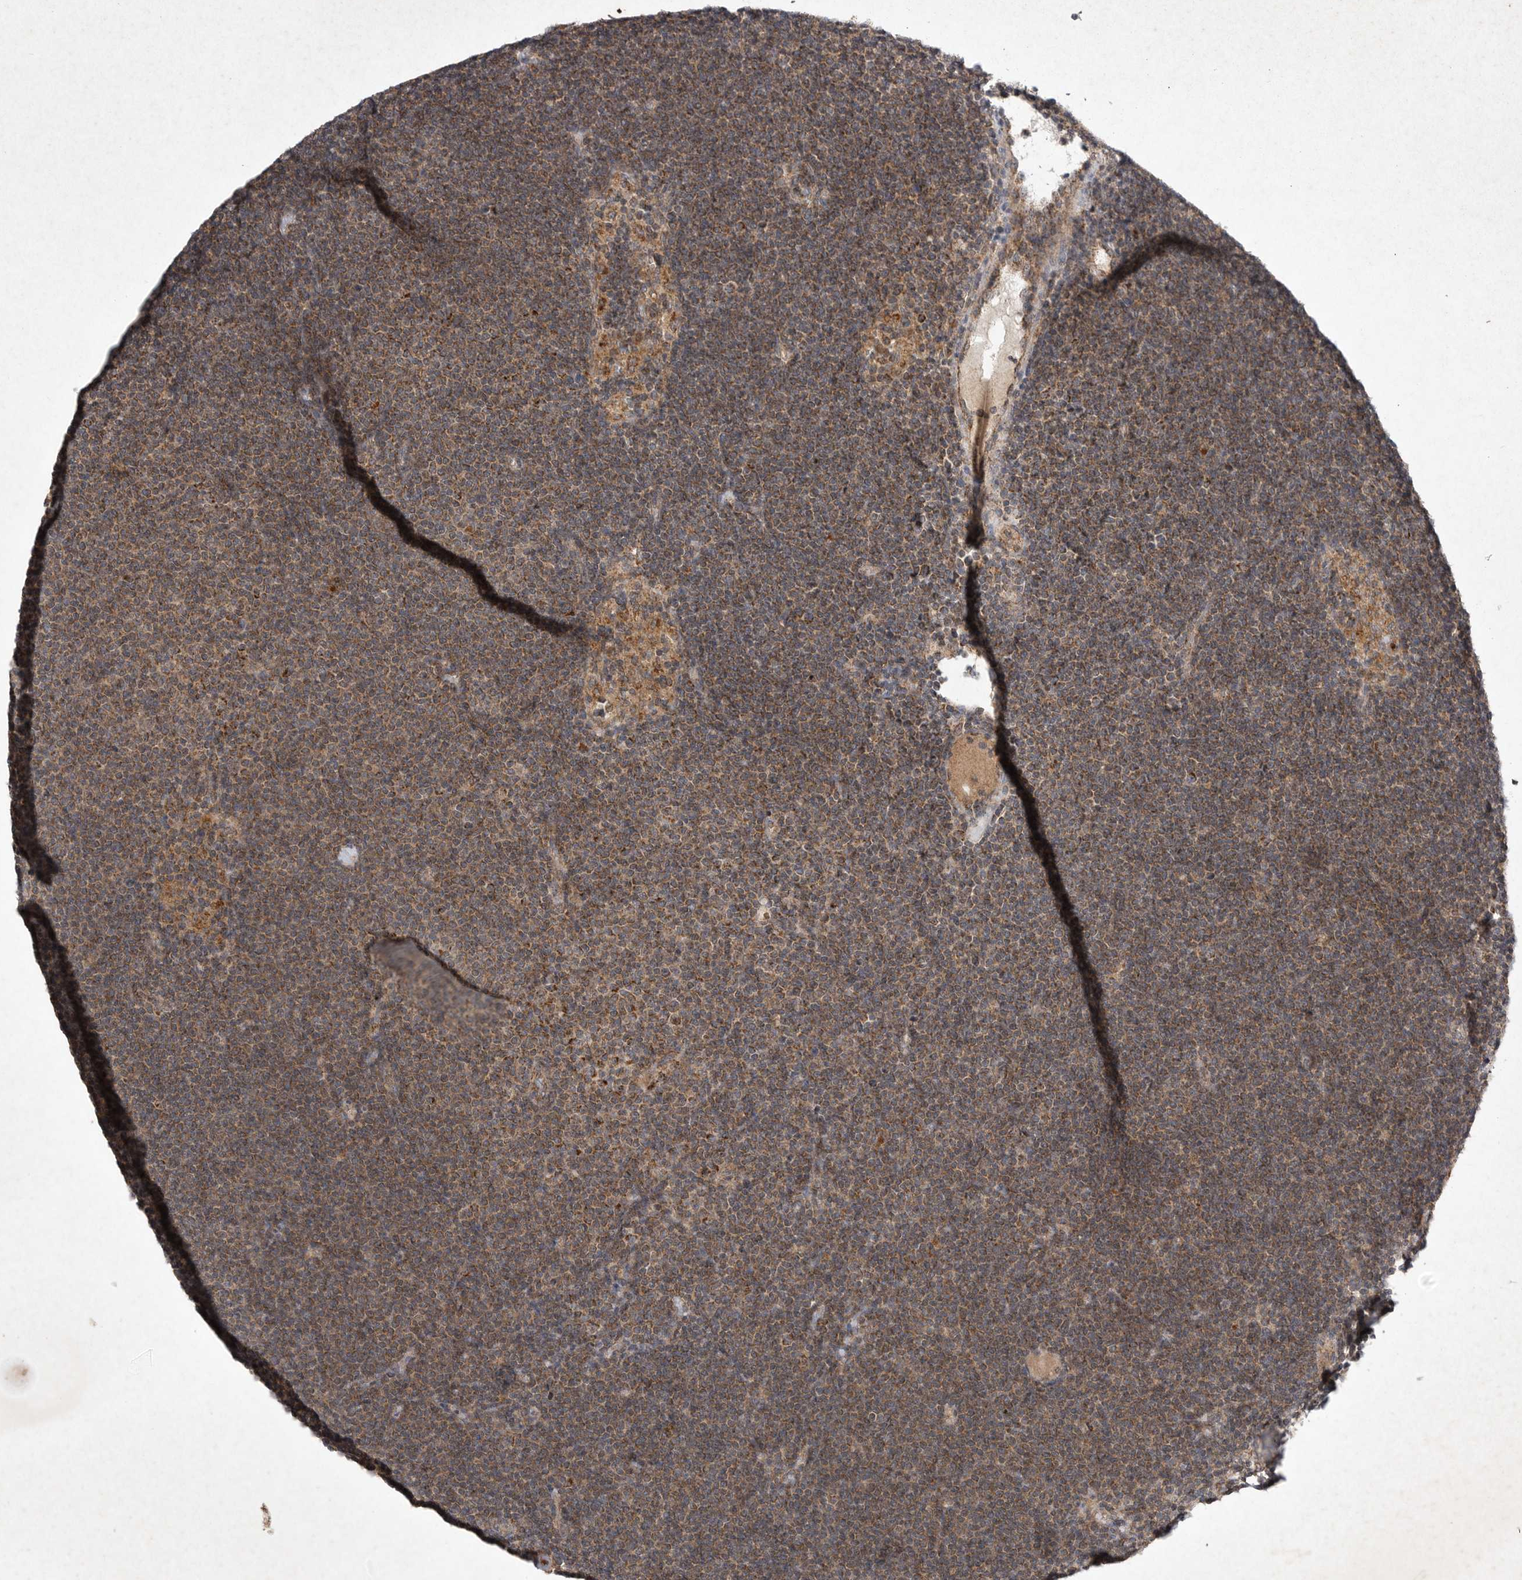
{"staining": {"intensity": "moderate", "quantity": ">75%", "location": "cytoplasmic/membranous"}, "tissue": "lymphoma", "cell_type": "Tumor cells", "image_type": "cancer", "snomed": [{"axis": "morphology", "description": "Malignant lymphoma, non-Hodgkin's type, Low grade"}, {"axis": "topography", "description": "Lymph node"}], "caption": "Immunohistochemistry staining of lymphoma, which shows medium levels of moderate cytoplasmic/membranous expression in about >75% of tumor cells indicating moderate cytoplasmic/membranous protein positivity. The staining was performed using DAB (3,3'-diaminobenzidine) (brown) for protein detection and nuclei were counterstained in hematoxylin (blue).", "gene": "DDR1", "patient": {"sex": "female", "age": 53}}